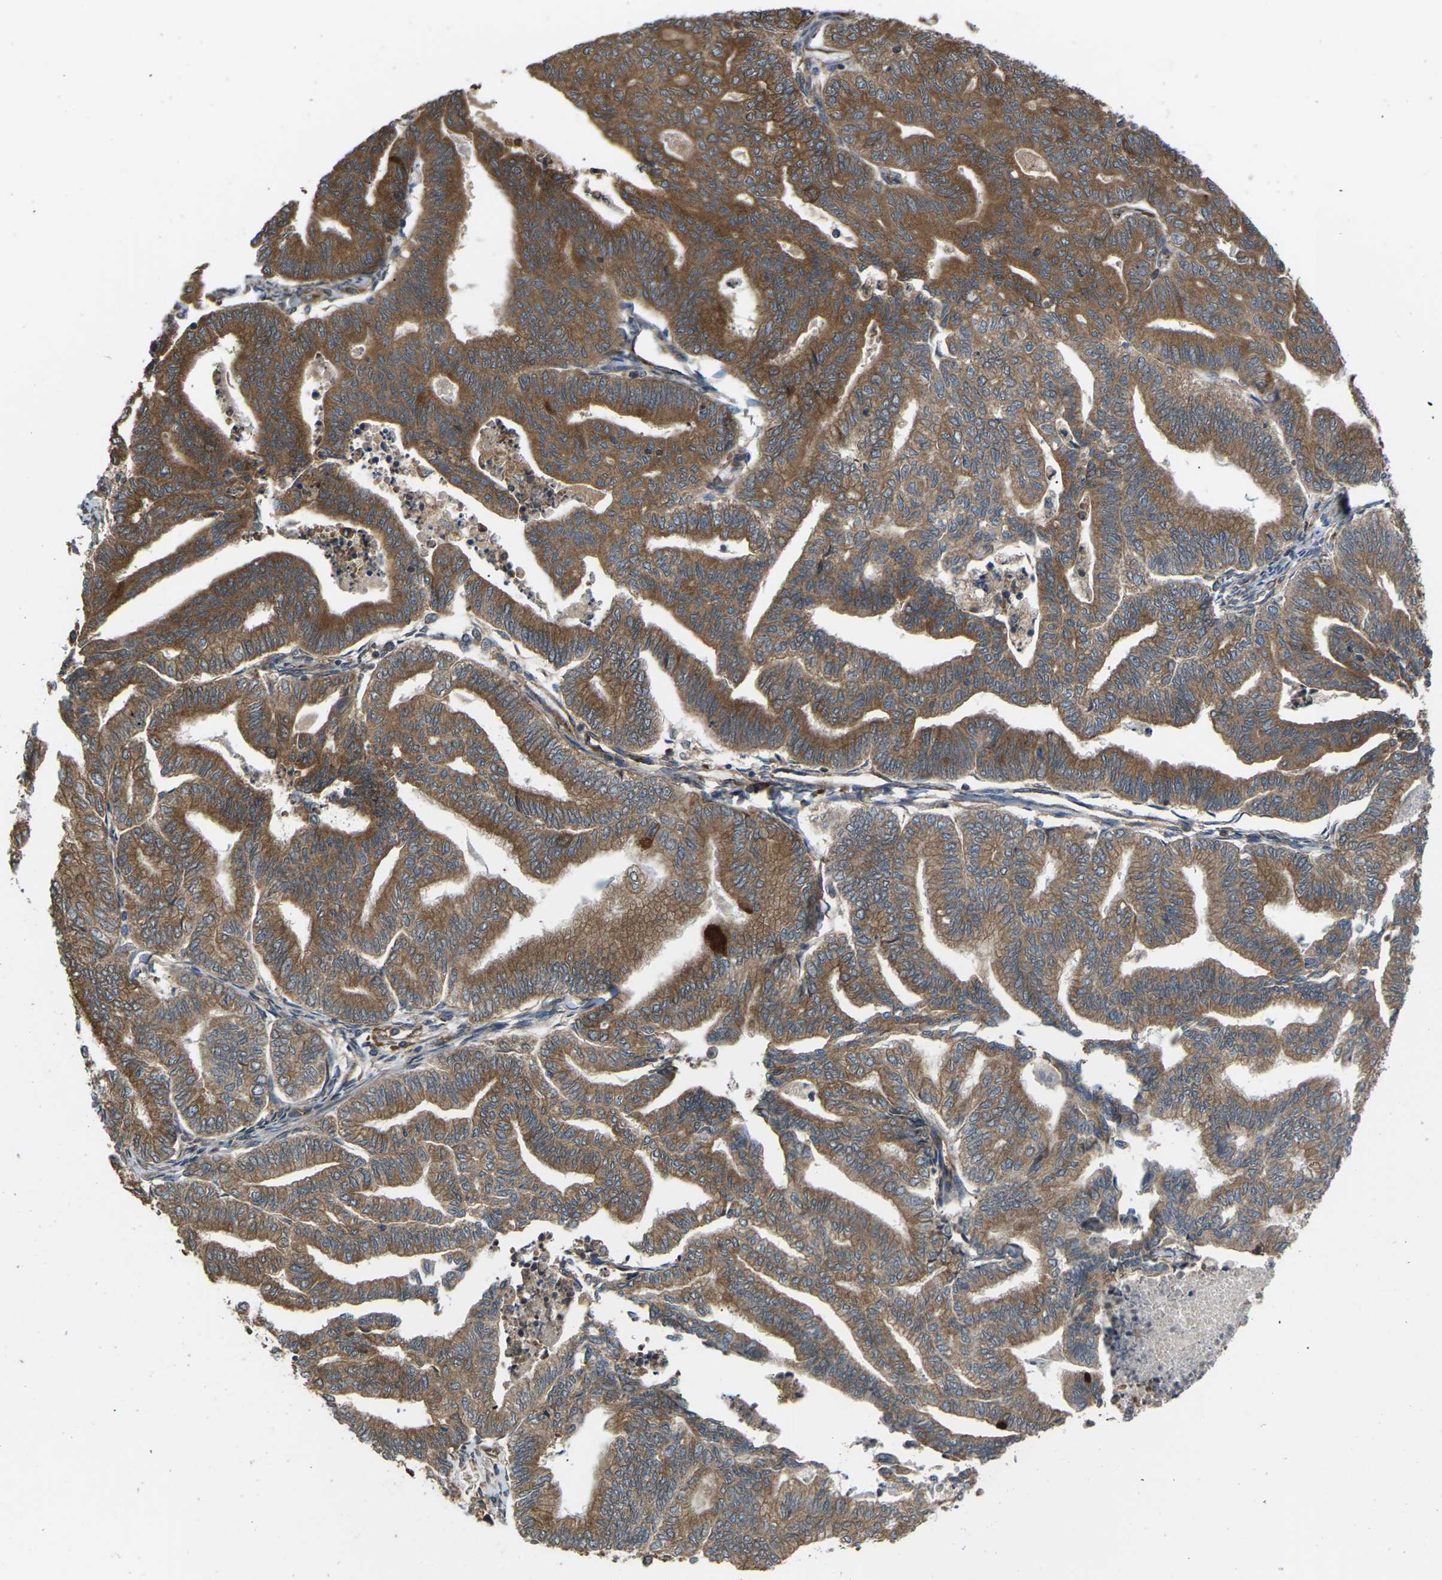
{"staining": {"intensity": "moderate", "quantity": ">75%", "location": "cytoplasmic/membranous"}, "tissue": "endometrial cancer", "cell_type": "Tumor cells", "image_type": "cancer", "snomed": [{"axis": "morphology", "description": "Adenocarcinoma, NOS"}, {"axis": "topography", "description": "Endometrium"}], "caption": "Adenocarcinoma (endometrial) tissue shows moderate cytoplasmic/membranous staining in about >75% of tumor cells, visualized by immunohistochemistry. Nuclei are stained in blue.", "gene": "NRAS", "patient": {"sex": "female", "age": 79}}